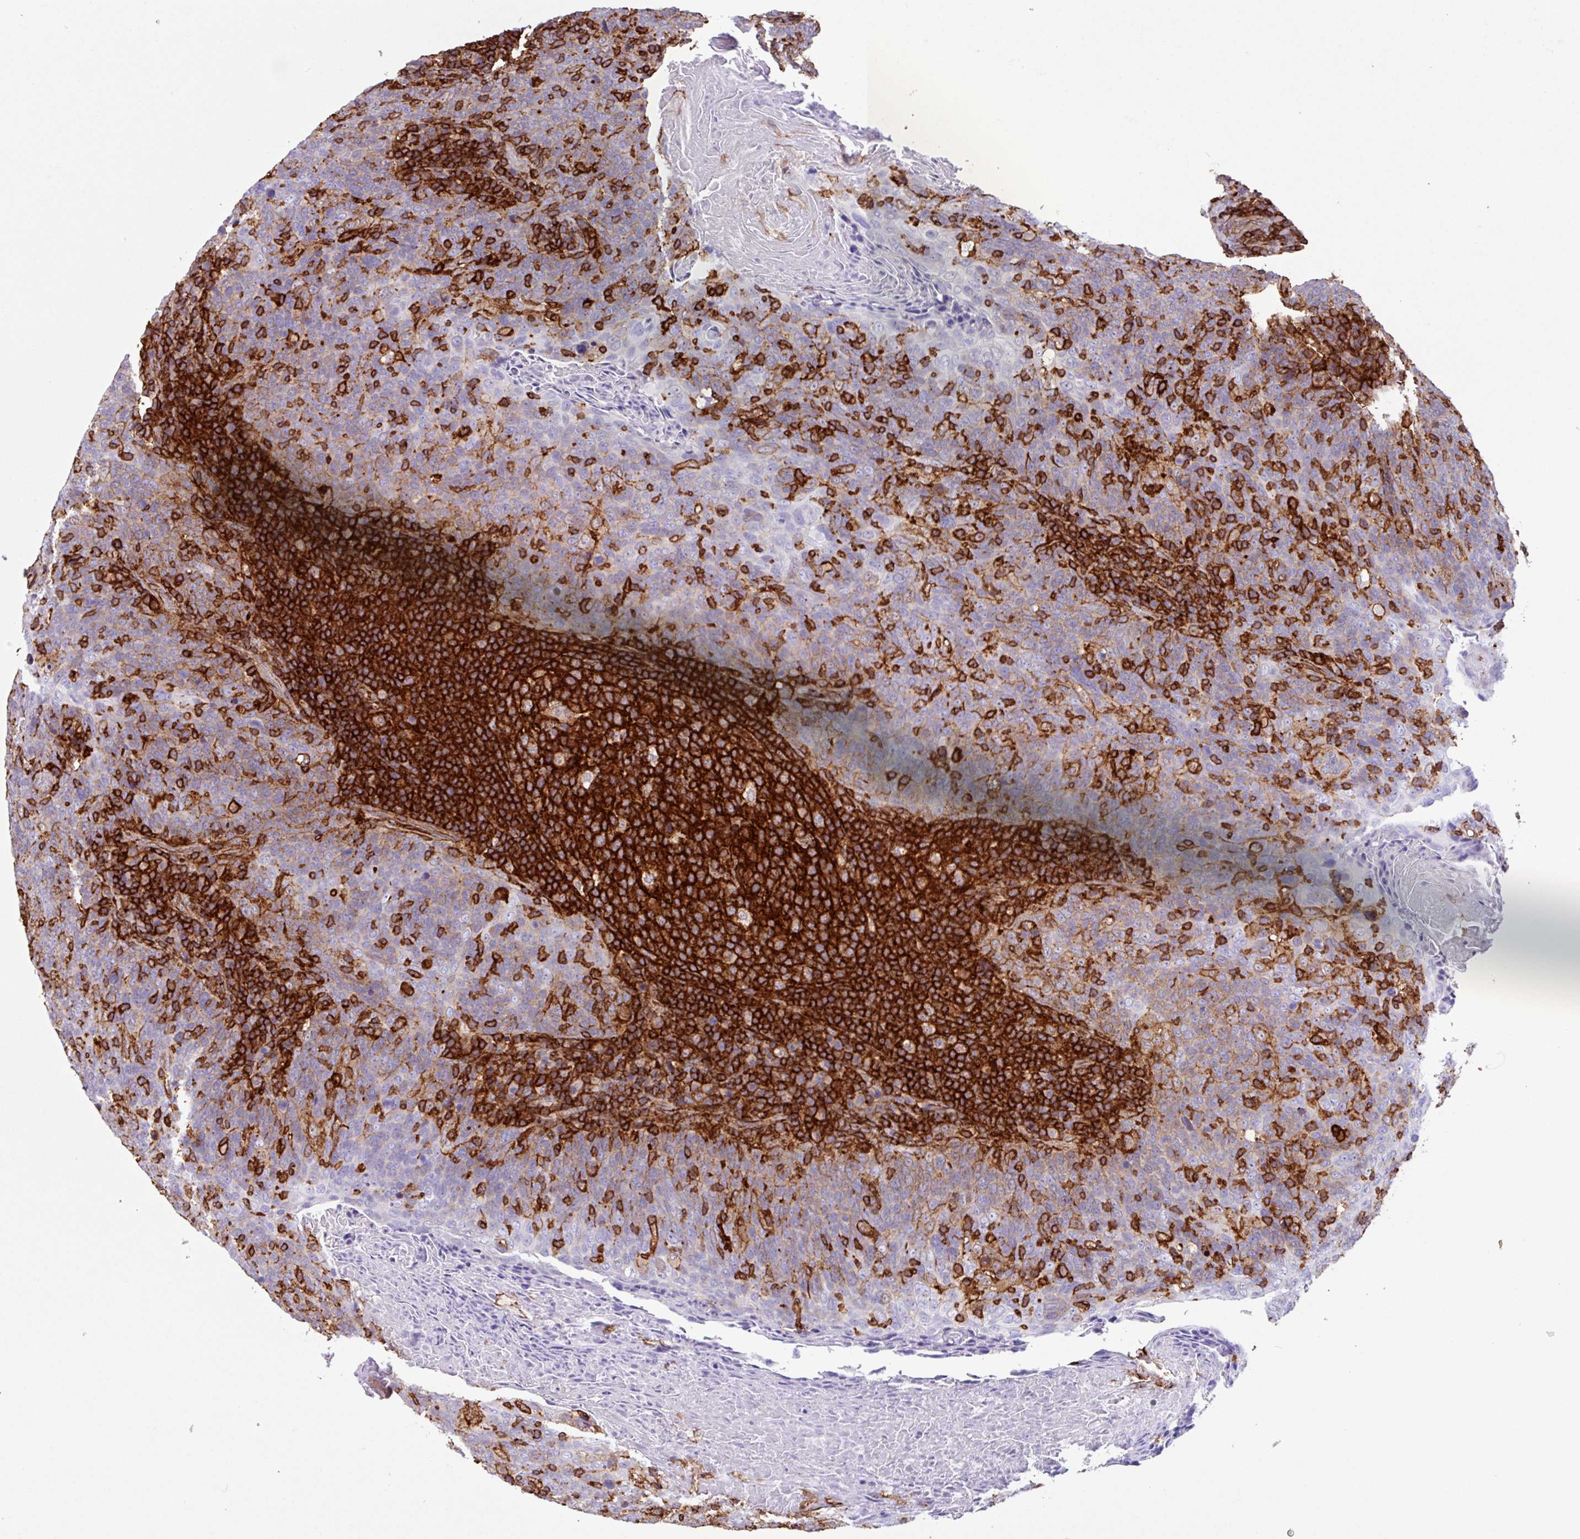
{"staining": {"intensity": "moderate", "quantity": "<25%", "location": "cytoplasmic/membranous"}, "tissue": "head and neck cancer", "cell_type": "Tumor cells", "image_type": "cancer", "snomed": [{"axis": "morphology", "description": "Squamous cell carcinoma, NOS"}, {"axis": "morphology", "description": "Squamous cell carcinoma, metastatic, NOS"}, {"axis": "topography", "description": "Lymph node"}, {"axis": "topography", "description": "Head-Neck"}], "caption": "This micrograph demonstrates immunohistochemistry staining of human metastatic squamous cell carcinoma (head and neck), with low moderate cytoplasmic/membranous staining in approximately <25% of tumor cells.", "gene": "PPP1R18", "patient": {"sex": "male", "age": 62}}